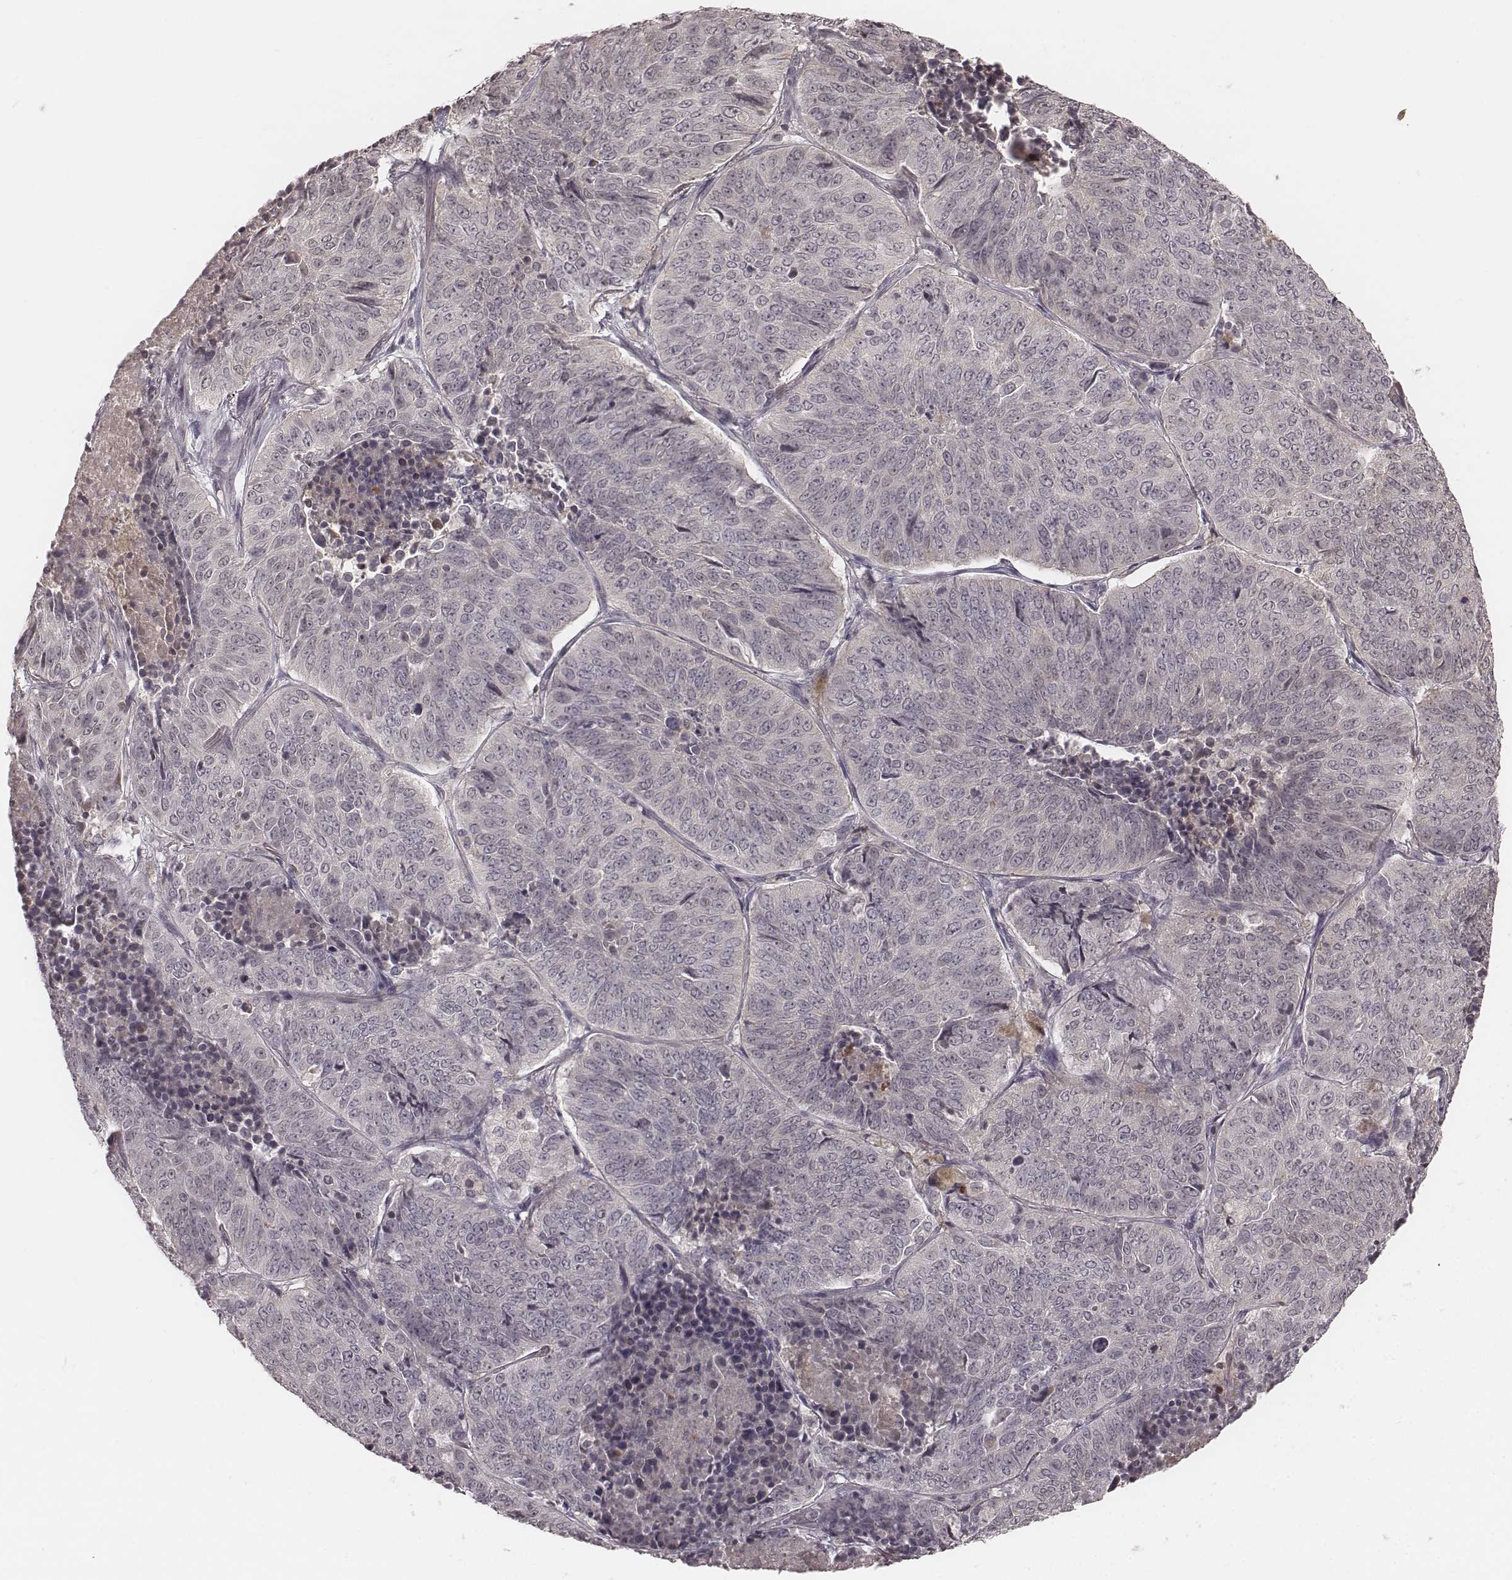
{"staining": {"intensity": "negative", "quantity": "none", "location": "none"}, "tissue": "lung cancer", "cell_type": "Tumor cells", "image_type": "cancer", "snomed": [{"axis": "morphology", "description": "Normal tissue, NOS"}, {"axis": "morphology", "description": "Squamous cell carcinoma, NOS"}, {"axis": "topography", "description": "Bronchus"}, {"axis": "topography", "description": "Lung"}], "caption": "IHC micrograph of human lung cancer (squamous cell carcinoma) stained for a protein (brown), which demonstrates no staining in tumor cells.", "gene": "IQCG", "patient": {"sex": "male", "age": 64}}